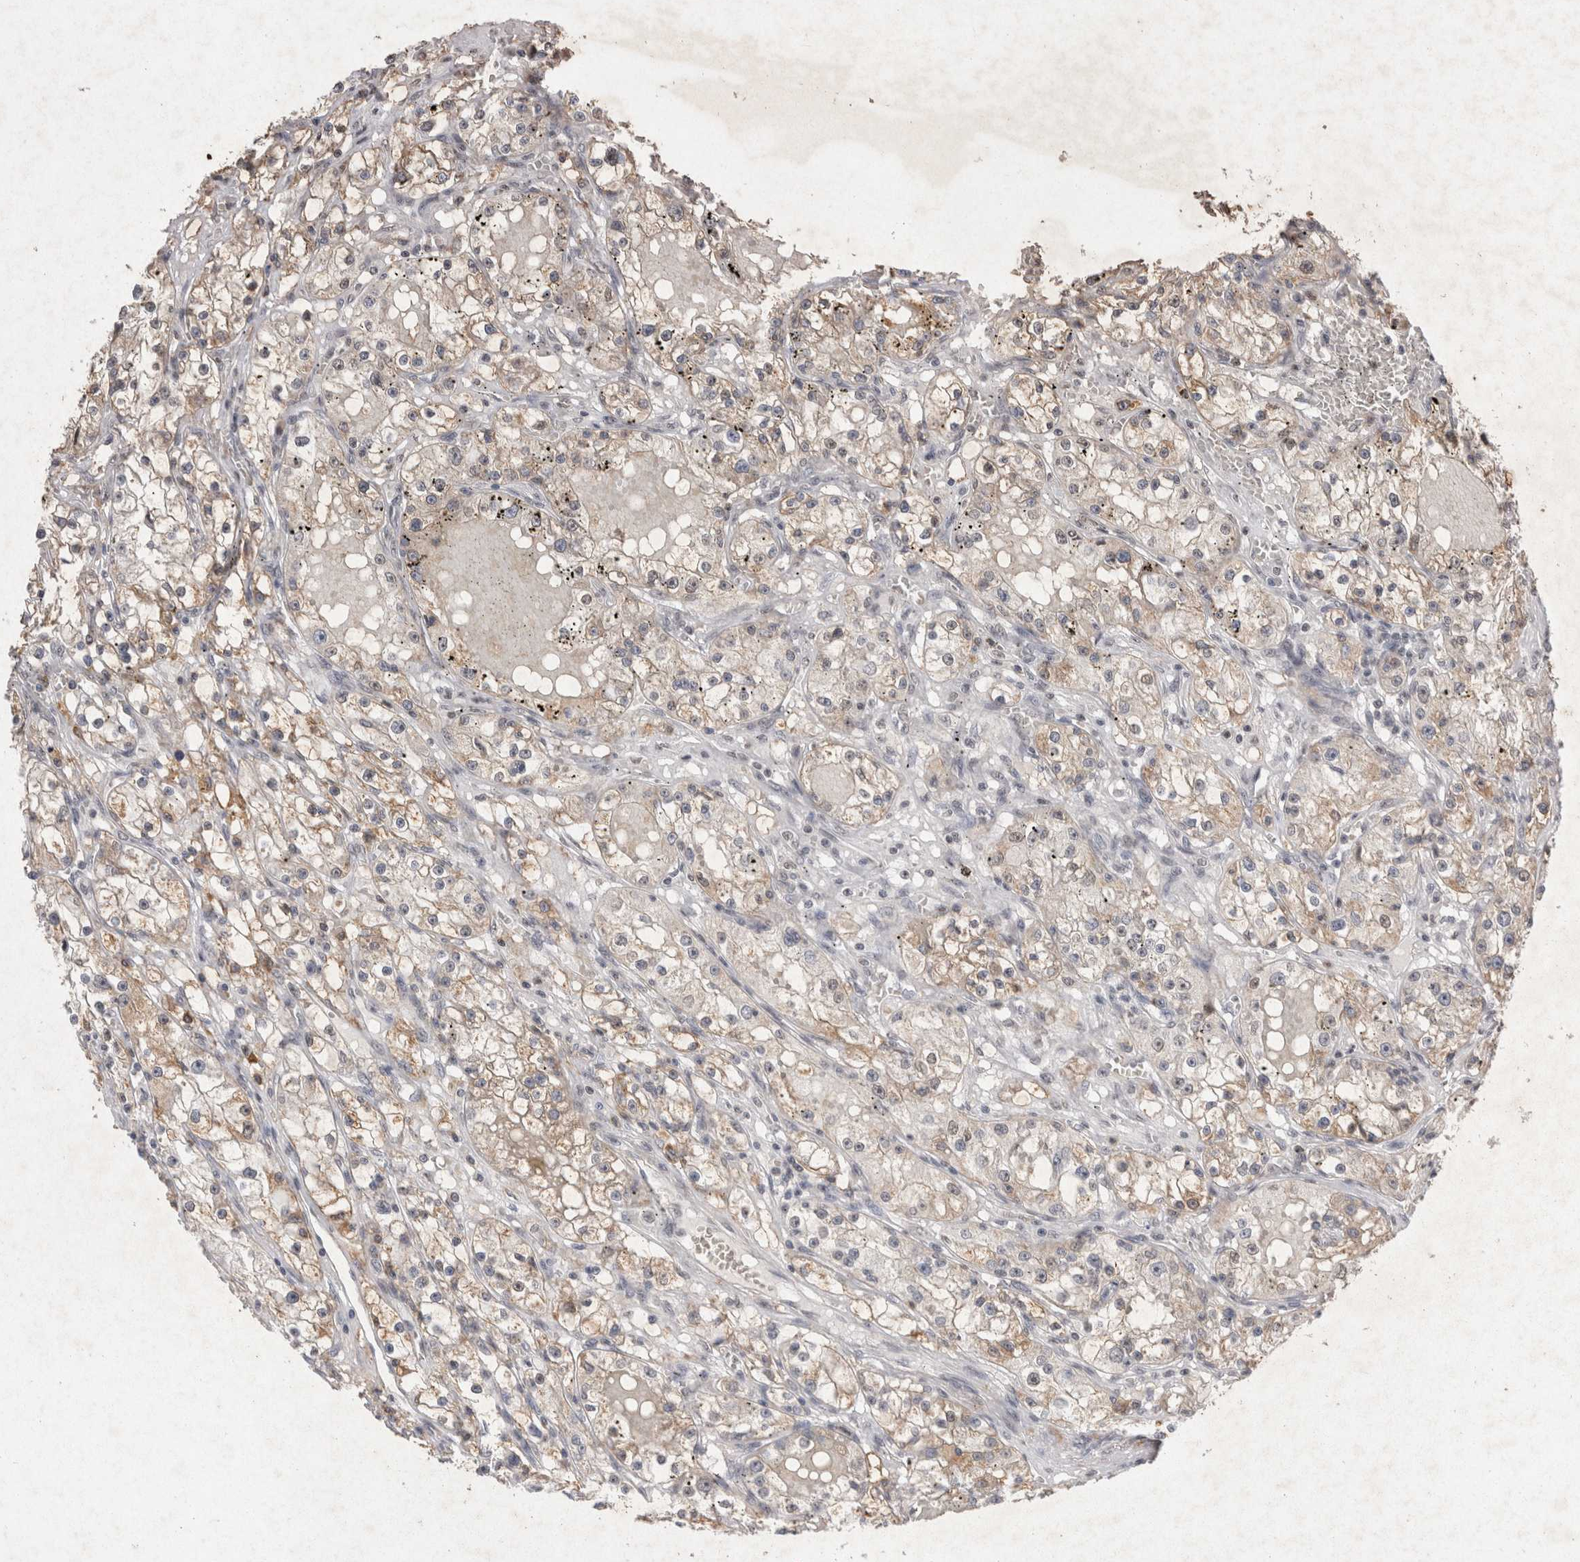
{"staining": {"intensity": "moderate", "quantity": ">75%", "location": "cytoplasmic/membranous"}, "tissue": "renal cancer", "cell_type": "Tumor cells", "image_type": "cancer", "snomed": [{"axis": "morphology", "description": "Adenocarcinoma, NOS"}, {"axis": "topography", "description": "Kidney"}], "caption": "The histopathology image displays a brown stain indicating the presence of a protein in the cytoplasmic/membranous of tumor cells in renal adenocarcinoma. (DAB = brown stain, brightfield microscopy at high magnification).", "gene": "STK11", "patient": {"sex": "male", "age": 56}}